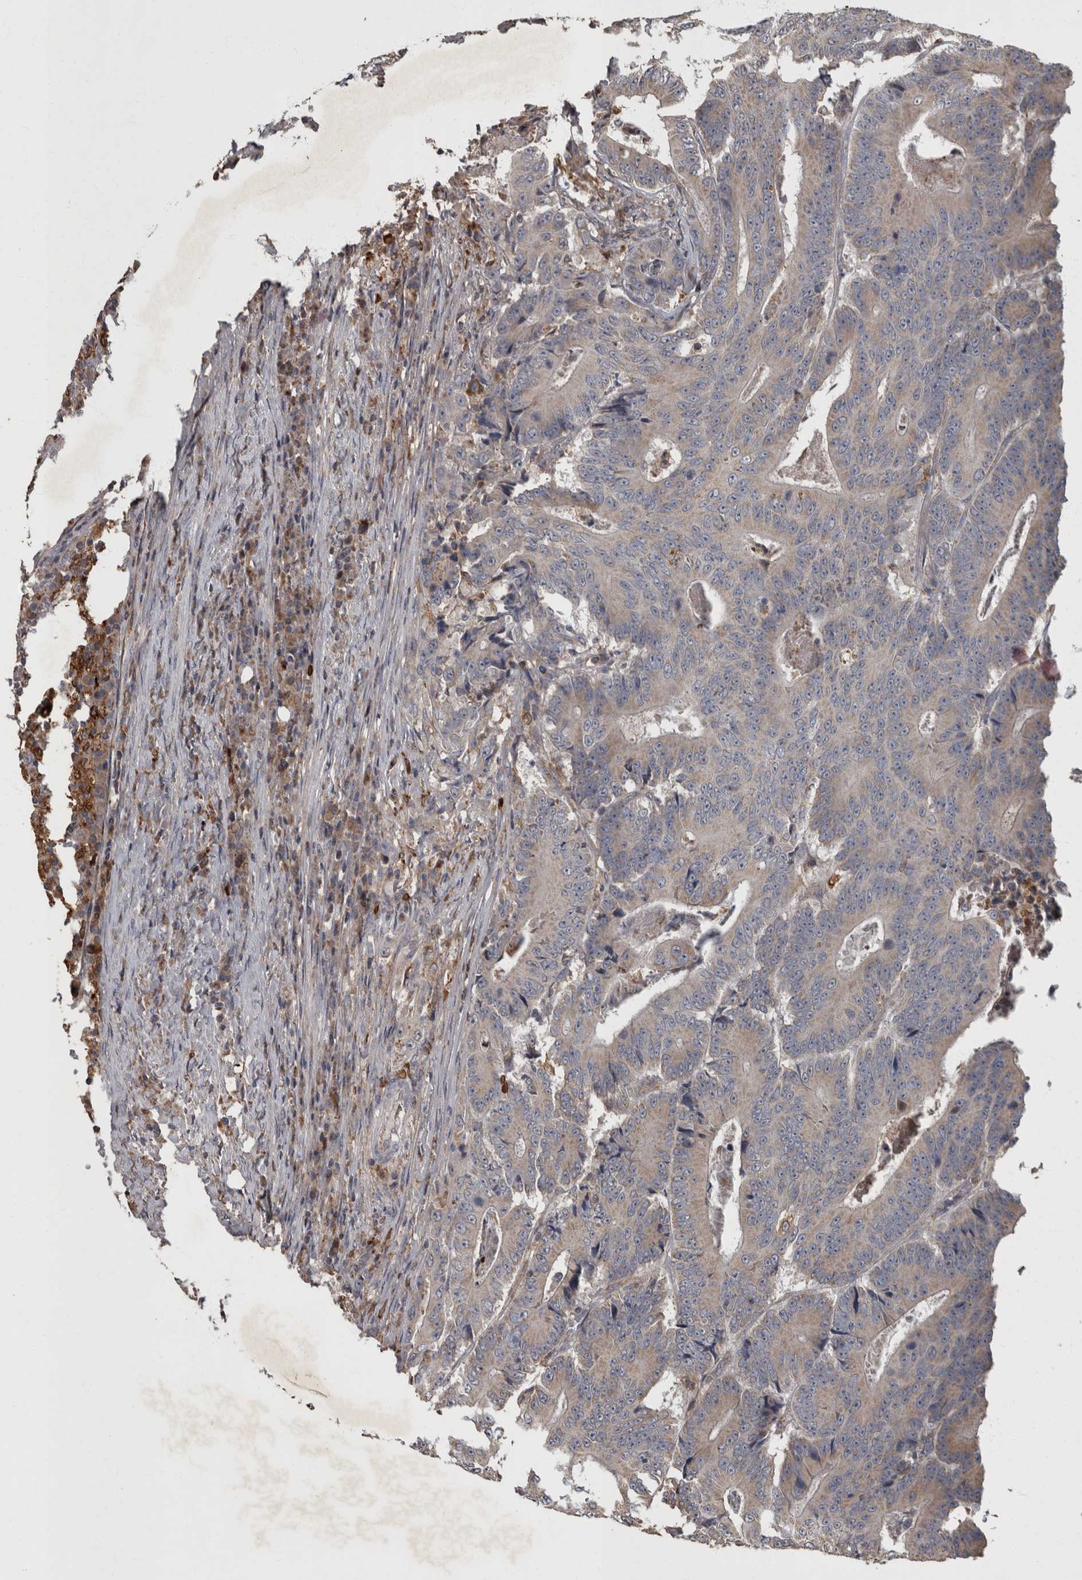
{"staining": {"intensity": "moderate", "quantity": "25%-75%", "location": "cytoplasmic/membranous"}, "tissue": "colorectal cancer", "cell_type": "Tumor cells", "image_type": "cancer", "snomed": [{"axis": "morphology", "description": "Adenocarcinoma, NOS"}, {"axis": "topography", "description": "Colon"}], "caption": "Colorectal adenocarcinoma stained with DAB immunohistochemistry (IHC) shows medium levels of moderate cytoplasmic/membranous expression in about 25%-75% of tumor cells.", "gene": "PPP1R3C", "patient": {"sex": "male", "age": 83}}